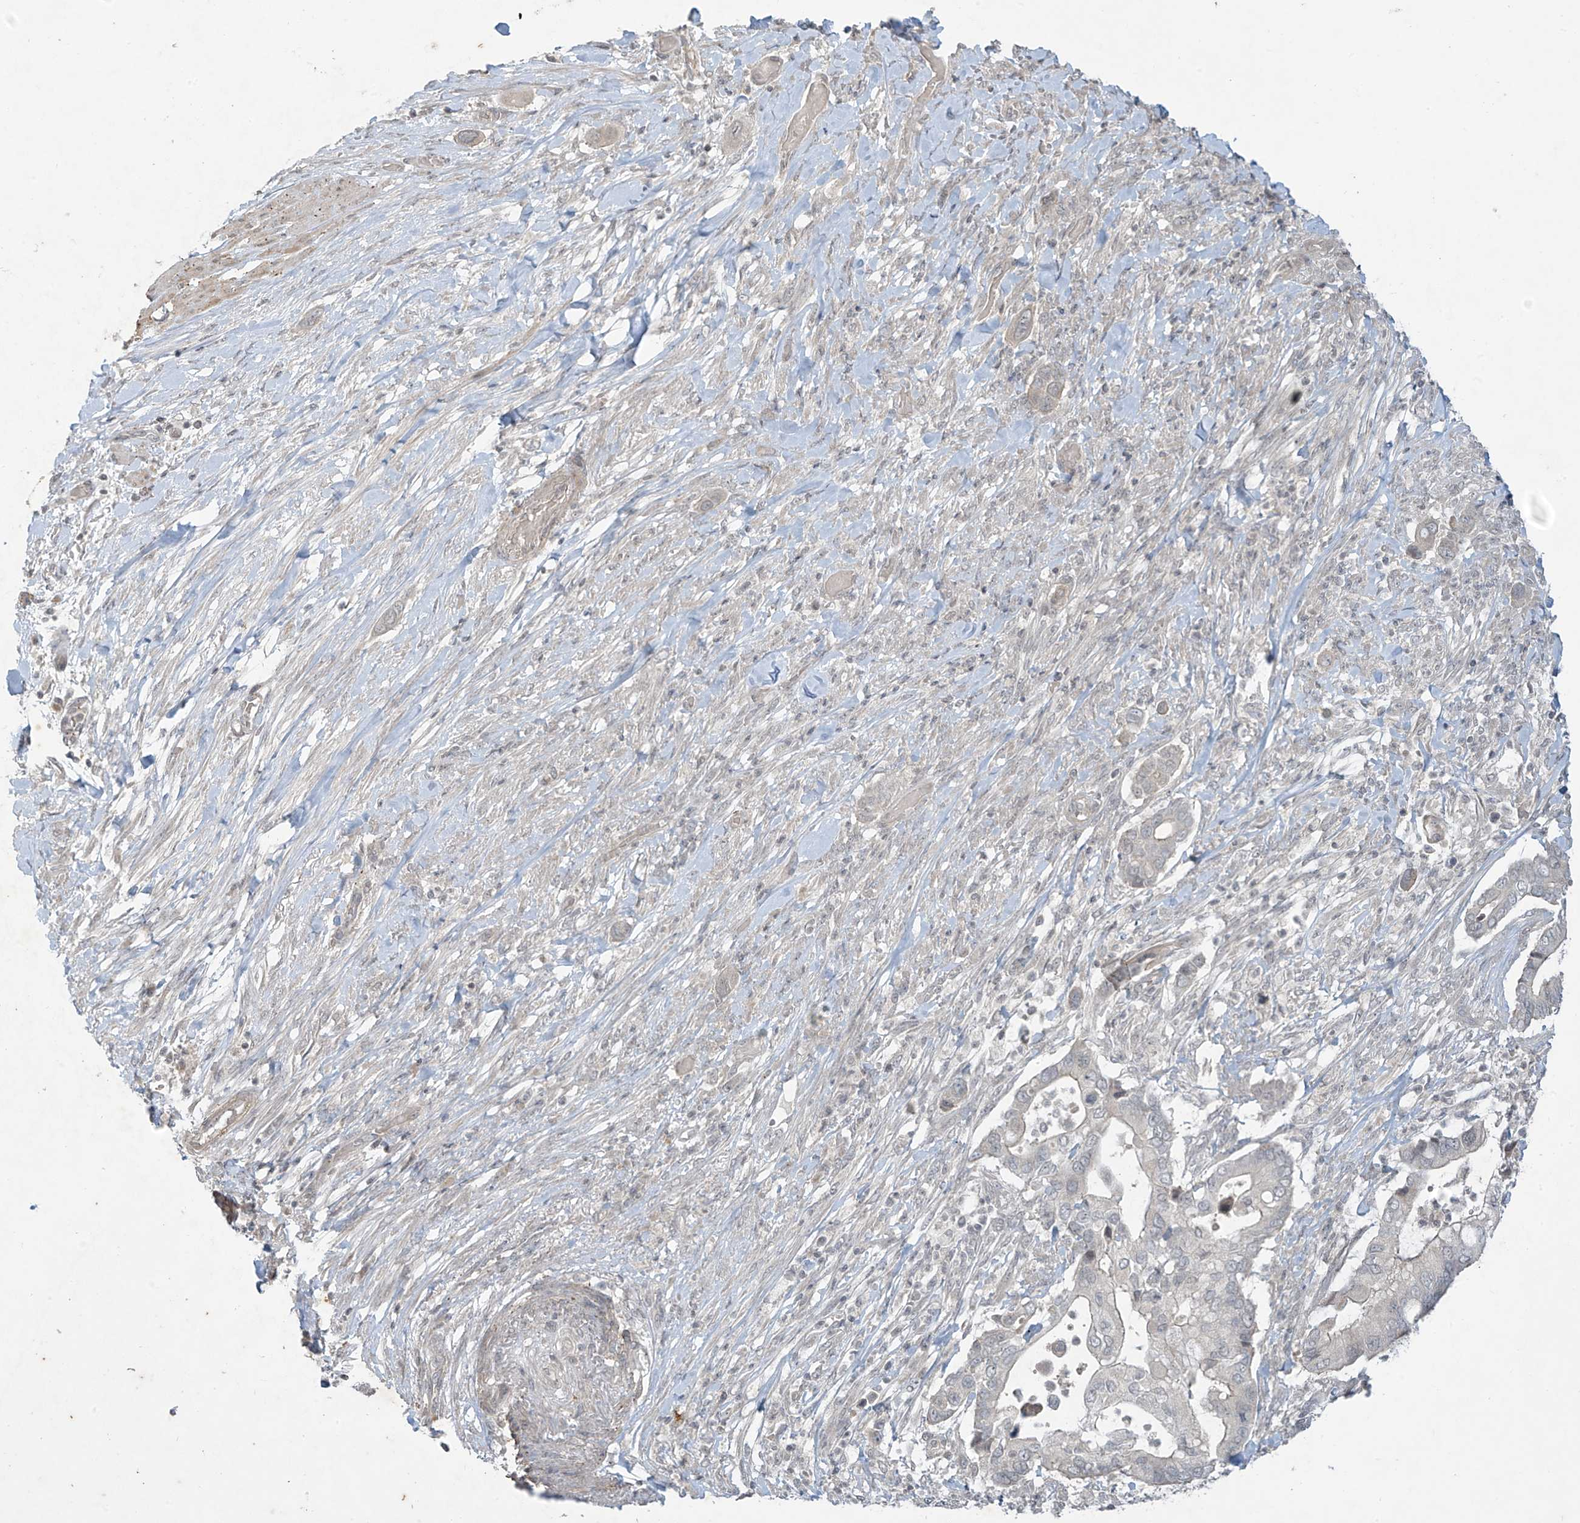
{"staining": {"intensity": "negative", "quantity": "none", "location": "none"}, "tissue": "pancreatic cancer", "cell_type": "Tumor cells", "image_type": "cancer", "snomed": [{"axis": "morphology", "description": "Adenocarcinoma, NOS"}, {"axis": "topography", "description": "Pancreas"}], "caption": "Tumor cells show no significant expression in pancreatic cancer (adenocarcinoma).", "gene": "DGKQ", "patient": {"sex": "male", "age": 68}}